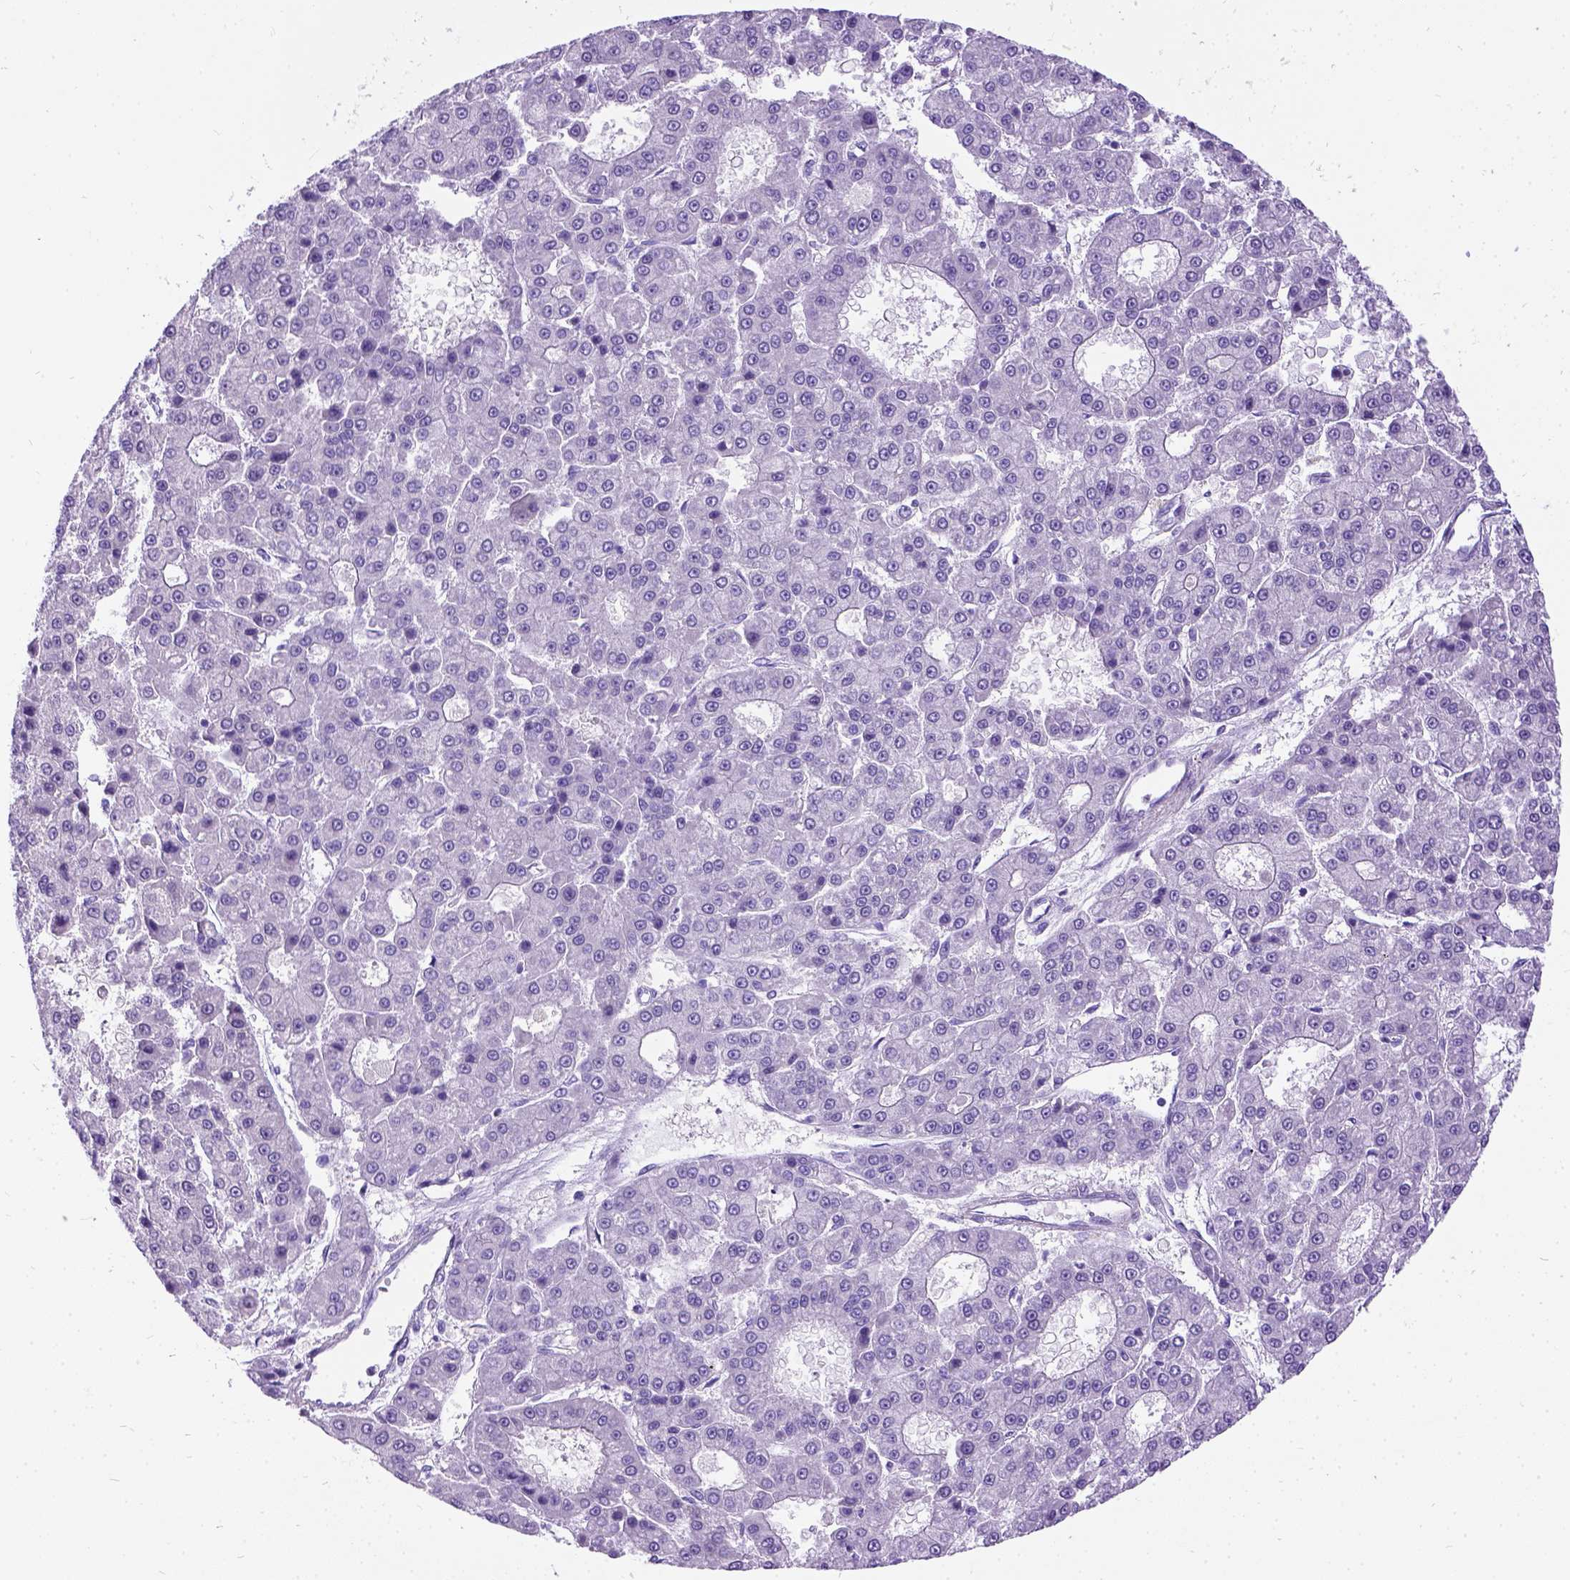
{"staining": {"intensity": "negative", "quantity": "none", "location": "none"}, "tissue": "liver cancer", "cell_type": "Tumor cells", "image_type": "cancer", "snomed": [{"axis": "morphology", "description": "Carcinoma, Hepatocellular, NOS"}, {"axis": "topography", "description": "Liver"}], "caption": "This is an immunohistochemistry (IHC) photomicrograph of hepatocellular carcinoma (liver). There is no expression in tumor cells.", "gene": "PRG2", "patient": {"sex": "male", "age": 70}}